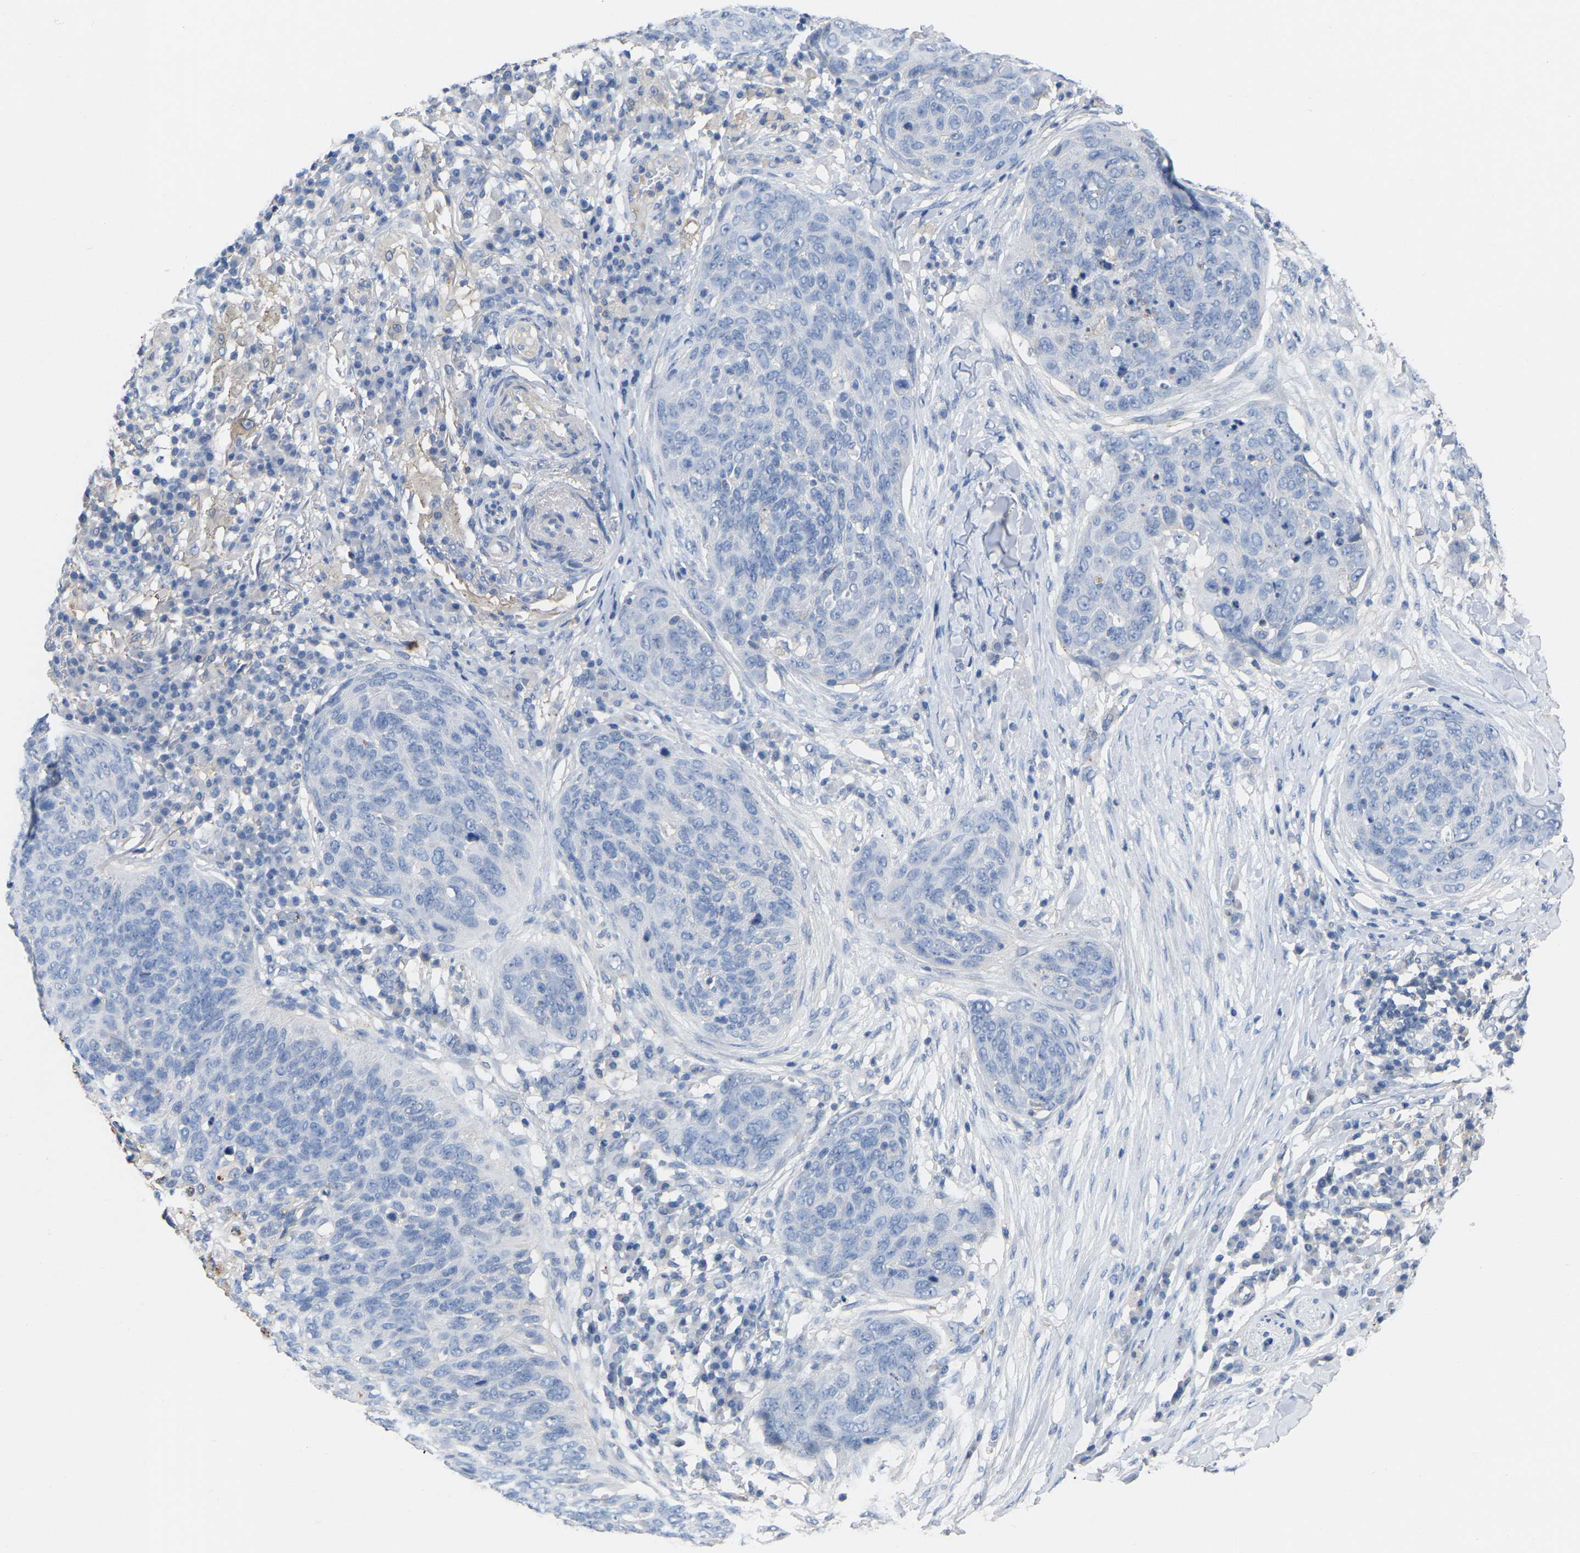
{"staining": {"intensity": "negative", "quantity": "none", "location": "none"}, "tissue": "skin cancer", "cell_type": "Tumor cells", "image_type": "cancer", "snomed": [{"axis": "morphology", "description": "Squamous cell carcinoma in situ, NOS"}, {"axis": "morphology", "description": "Squamous cell carcinoma, NOS"}, {"axis": "topography", "description": "Skin"}], "caption": "There is no significant staining in tumor cells of squamous cell carcinoma in situ (skin). (DAB immunohistochemistry (IHC) with hematoxylin counter stain).", "gene": "ZNF449", "patient": {"sex": "male", "age": 93}}